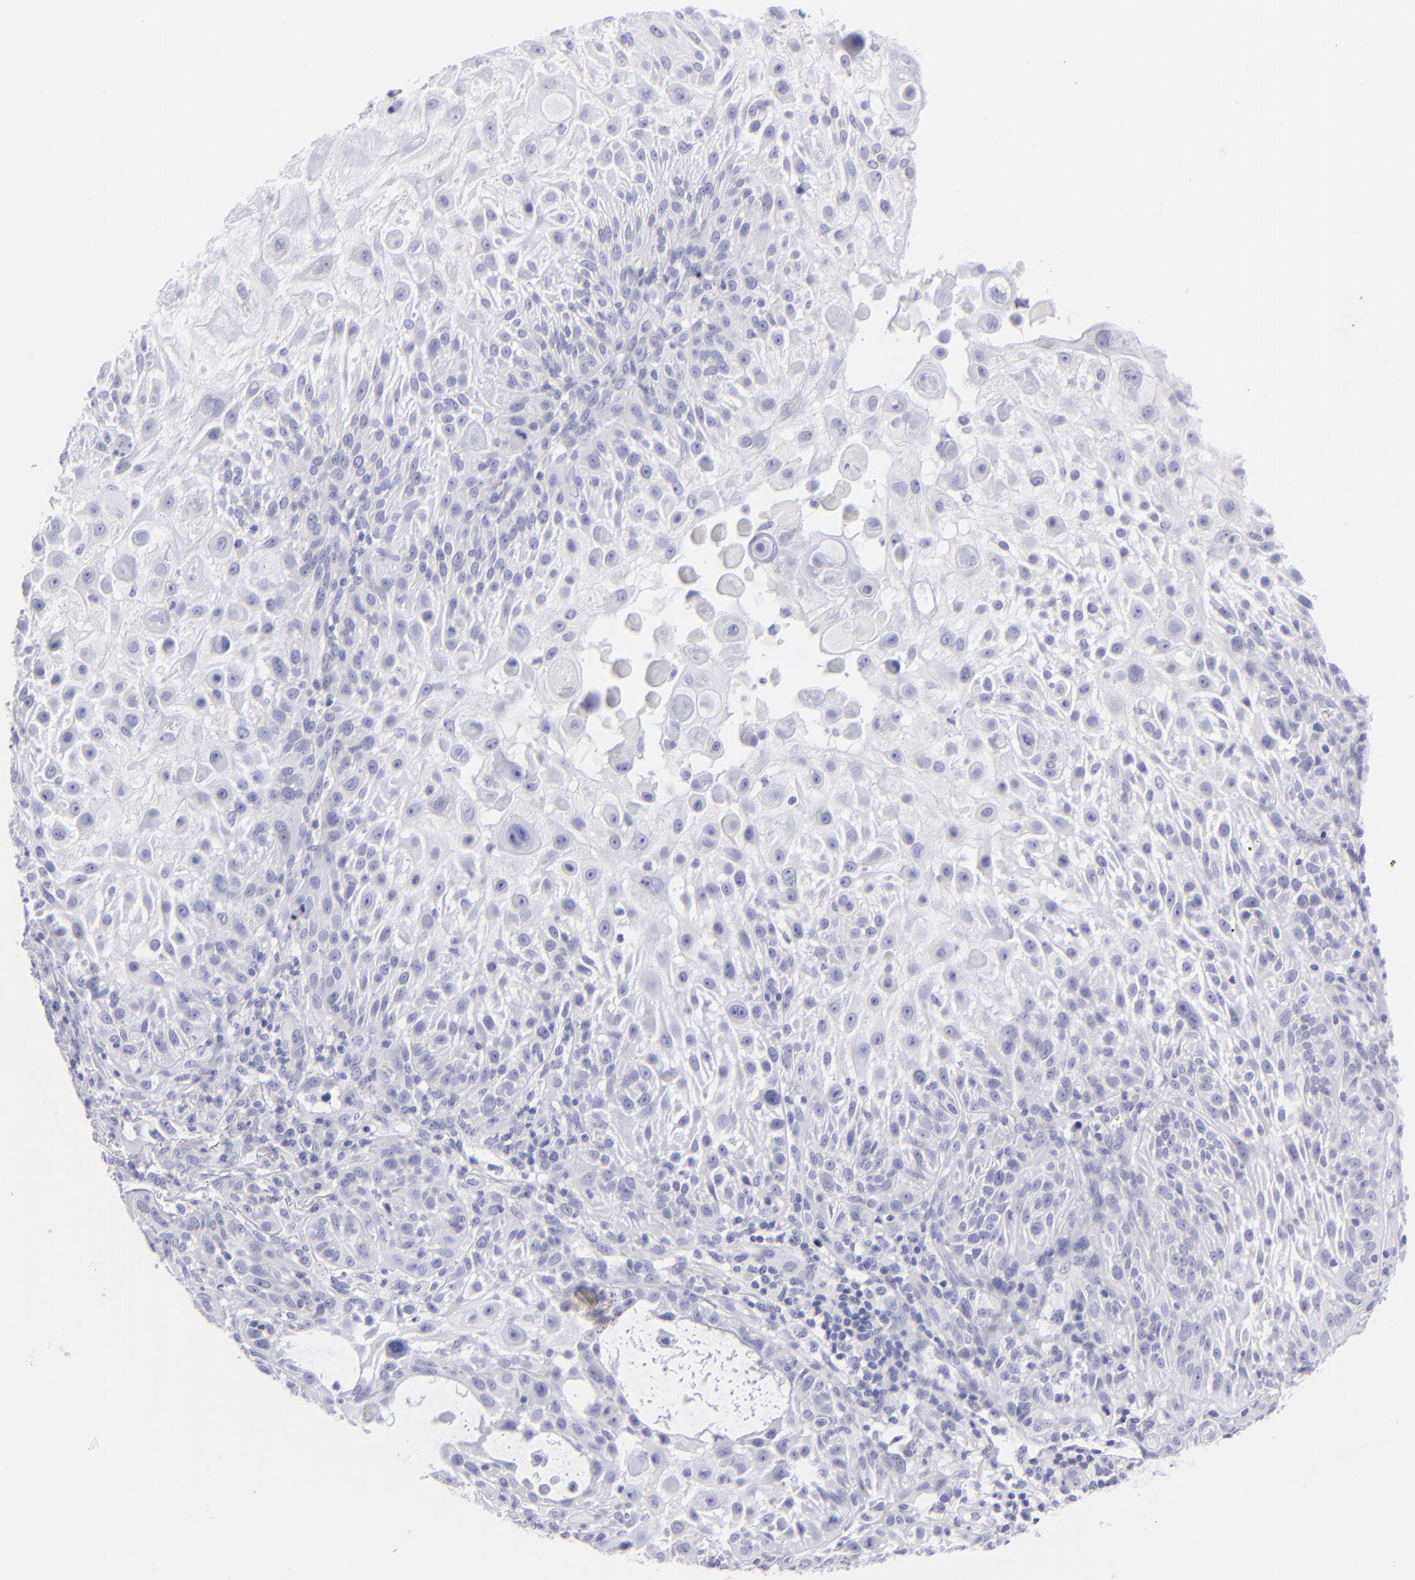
{"staining": {"intensity": "negative", "quantity": "none", "location": "none"}, "tissue": "skin cancer", "cell_type": "Tumor cells", "image_type": "cancer", "snomed": [{"axis": "morphology", "description": "Squamous cell carcinoma, NOS"}, {"axis": "topography", "description": "Skin"}], "caption": "Tumor cells are negative for protein expression in human skin cancer.", "gene": "SLC1A2", "patient": {"sex": "female", "age": 89}}